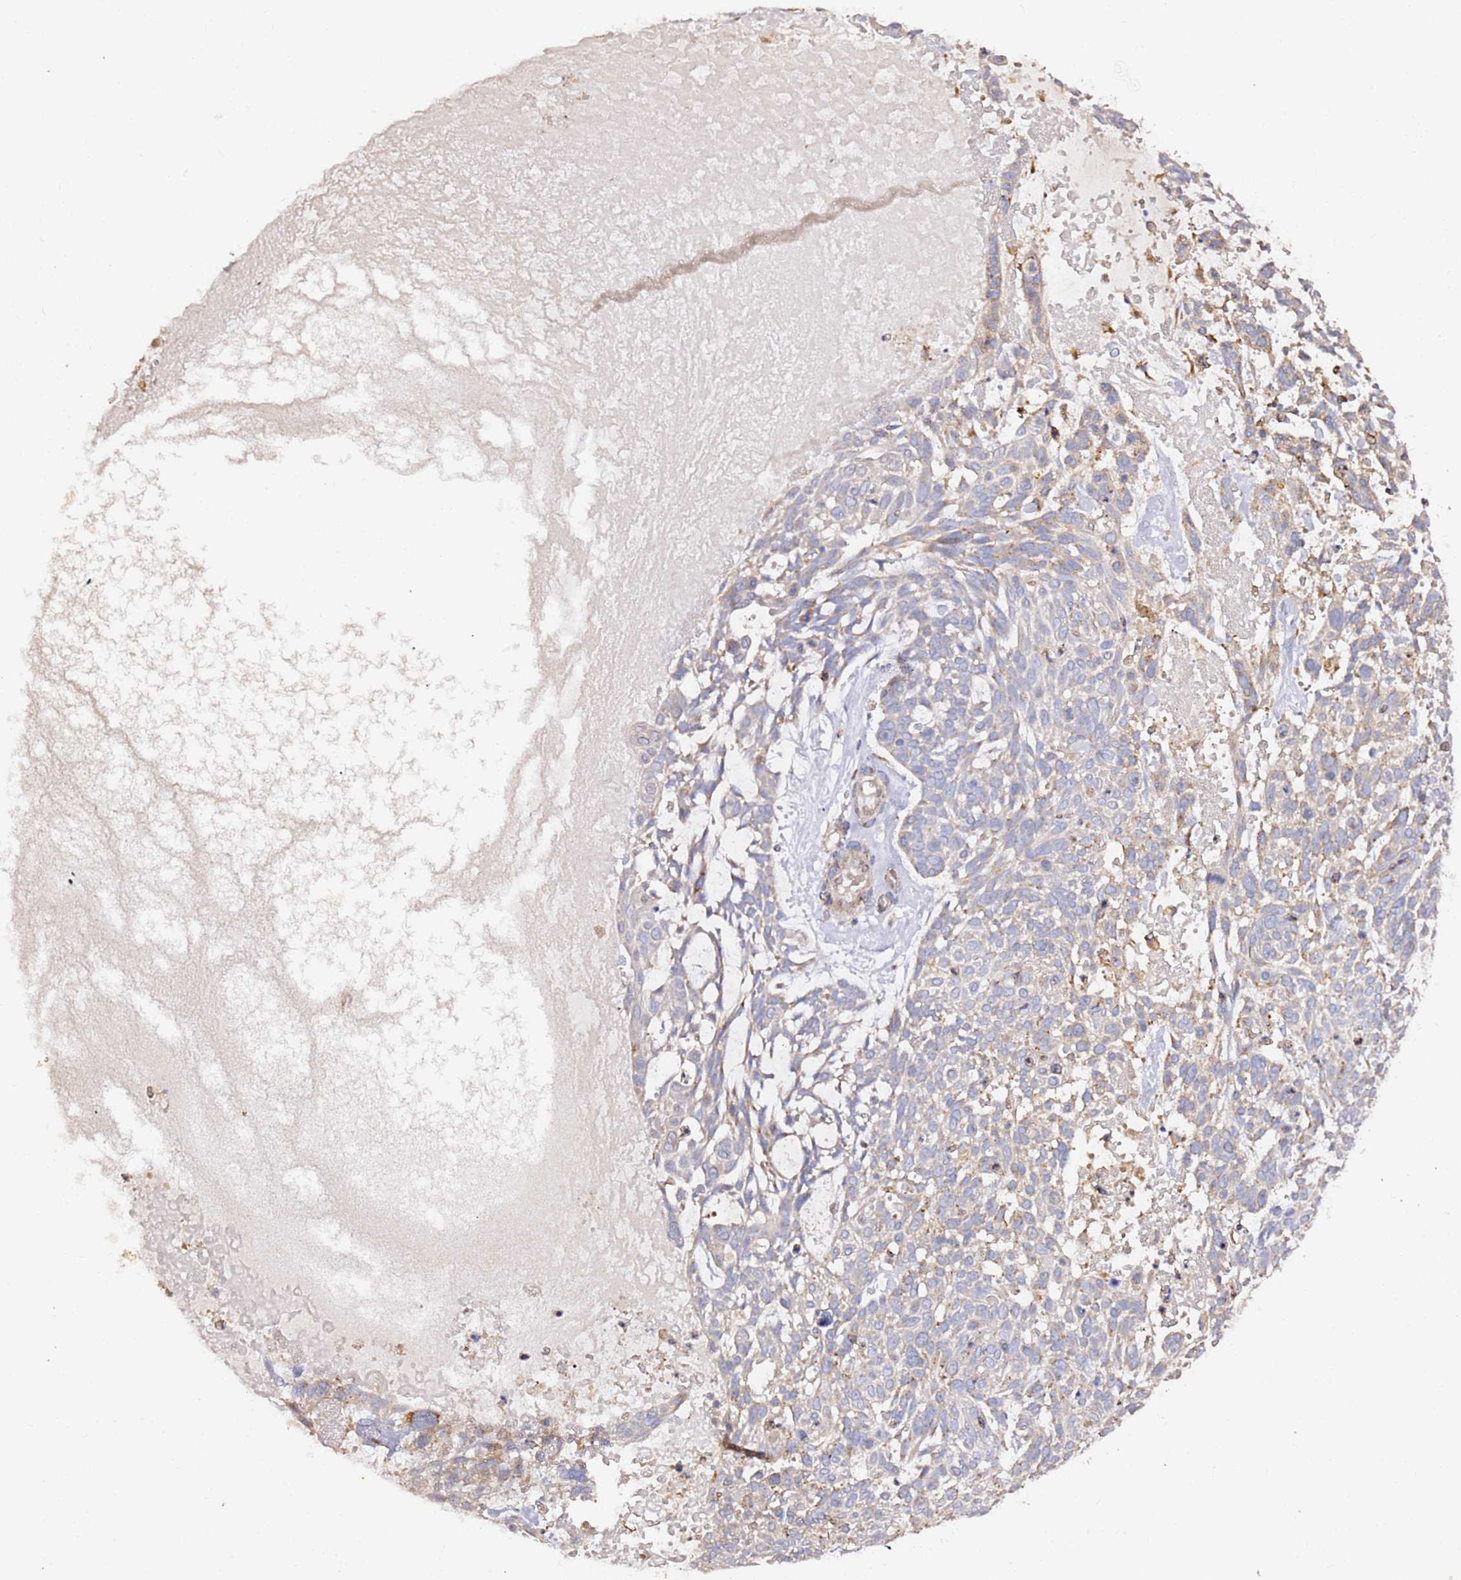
{"staining": {"intensity": "weak", "quantity": "<25%", "location": "cytoplasmic/membranous"}, "tissue": "skin cancer", "cell_type": "Tumor cells", "image_type": "cancer", "snomed": [{"axis": "morphology", "description": "Basal cell carcinoma"}, {"axis": "topography", "description": "Skin"}], "caption": "High magnification brightfield microscopy of skin basal cell carcinoma stained with DAB (3,3'-diaminobenzidine) (brown) and counterstained with hematoxylin (blue): tumor cells show no significant positivity. Nuclei are stained in blue.", "gene": "HSD17B7", "patient": {"sex": "male", "age": 88}}